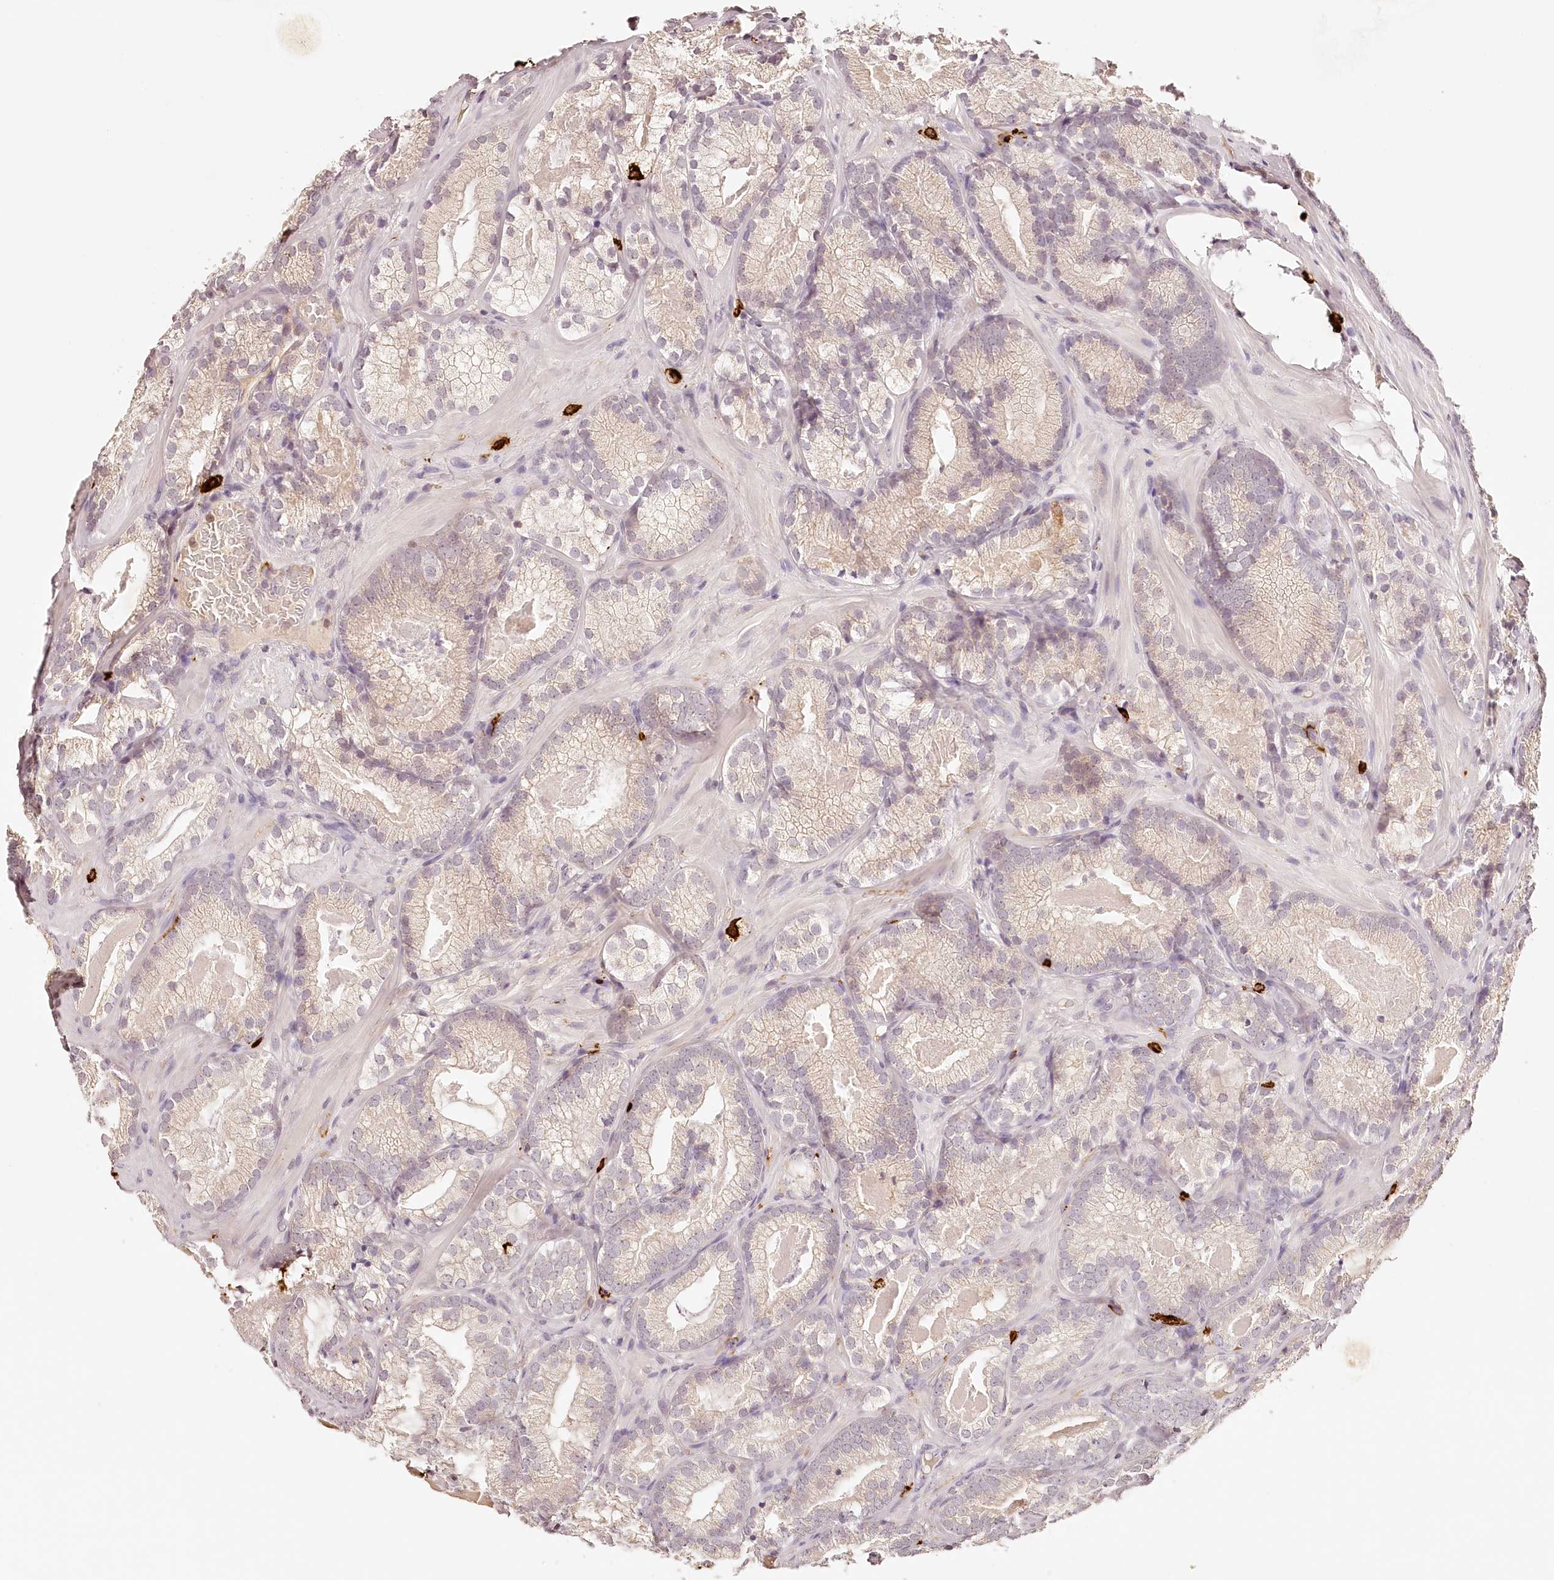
{"staining": {"intensity": "negative", "quantity": "none", "location": "none"}, "tissue": "prostate cancer", "cell_type": "Tumor cells", "image_type": "cancer", "snomed": [{"axis": "morphology", "description": "Adenocarcinoma, Low grade"}, {"axis": "topography", "description": "Prostate"}], "caption": "This histopathology image is of prostate cancer (adenocarcinoma (low-grade)) stained with immunohistochemistry to label a protein in brown with the nuclei are counter-stained blue. There is no staining in tumor cells.", "gene": "SYNGR1", "patient": {"sex": "male", "age": 72}}